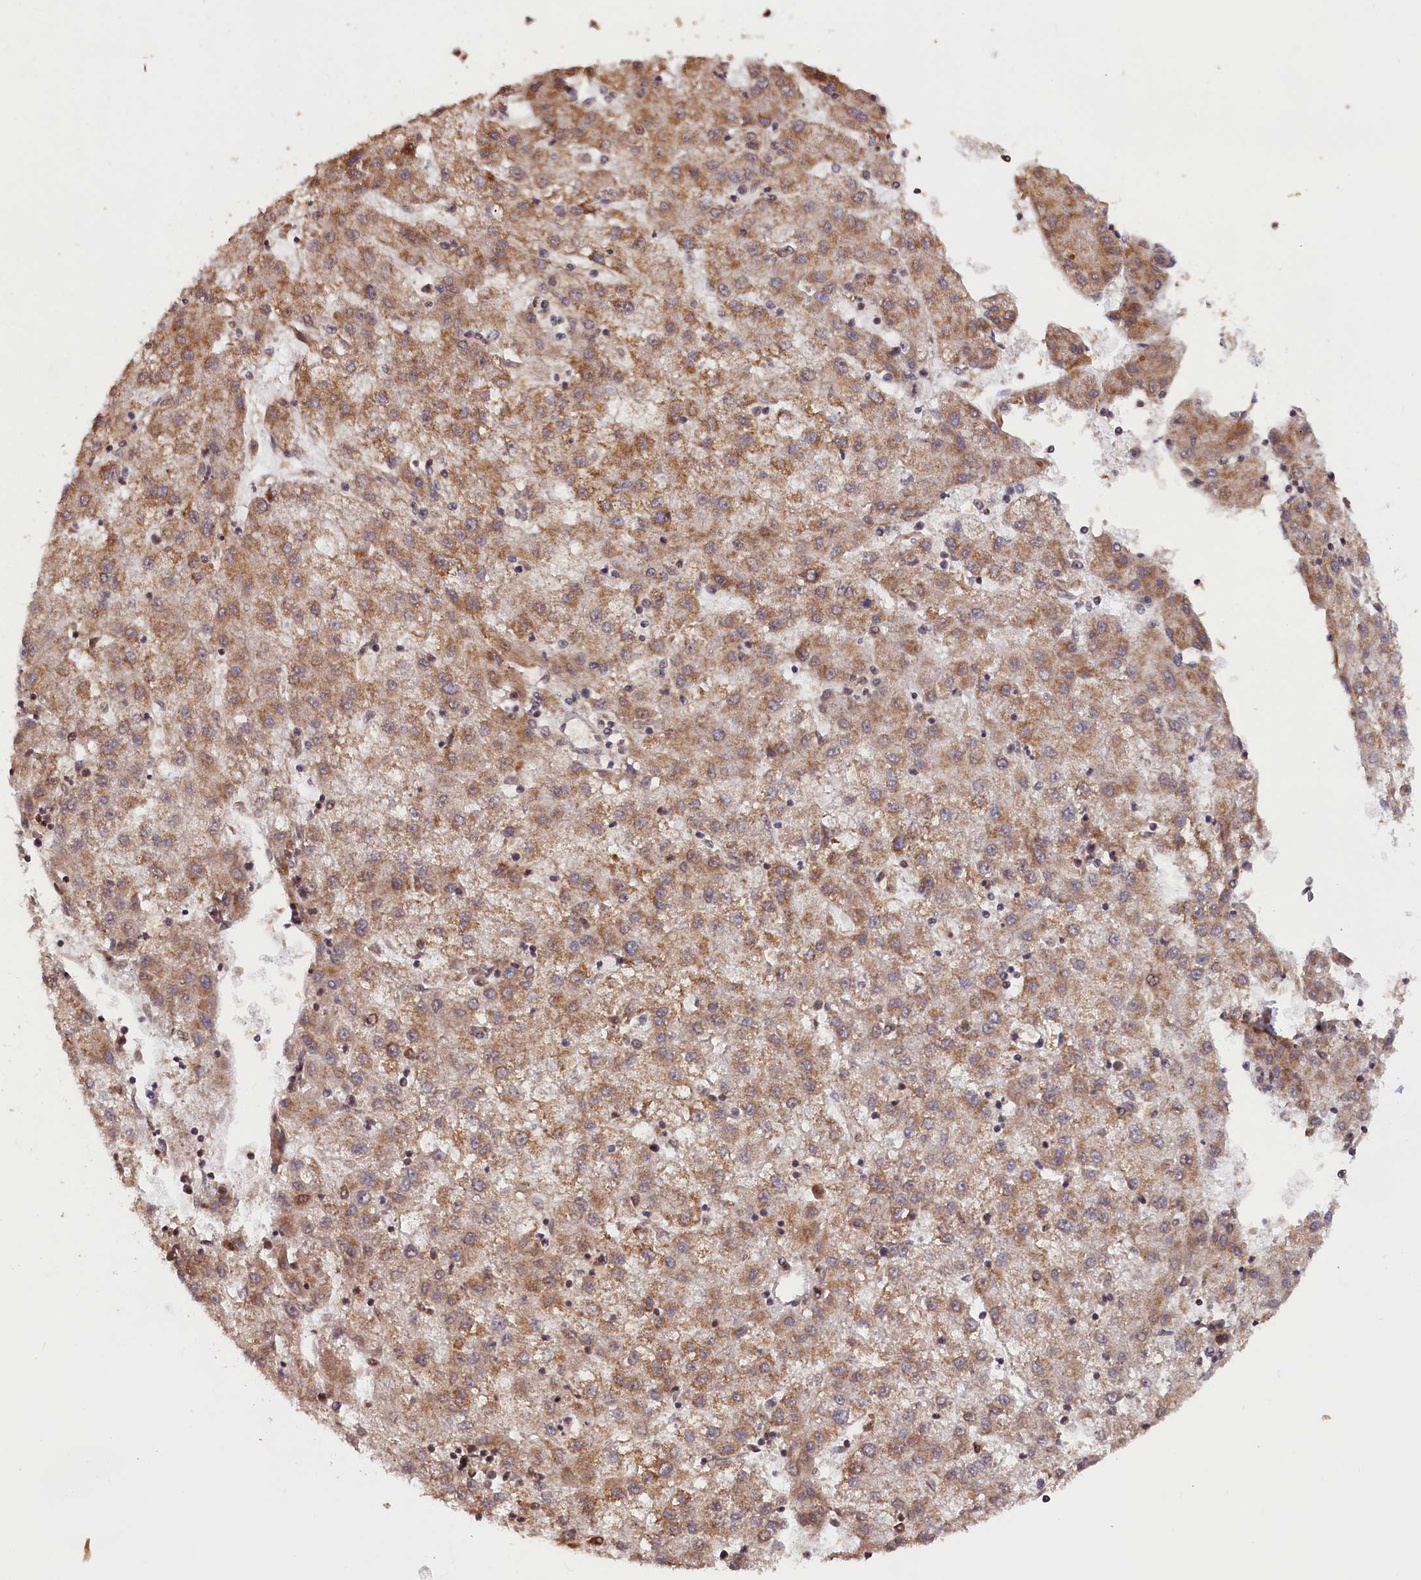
{"staining": {"intensity": "moderate", "quantity": ">75%", "location": "cytoplasmic/membranous"}, "tissue": "liver cancer", "cell_type": "Tumor cells", "image_type": "cancer", "snomed": [{"axis": "morphology", "description": "Carcinoma, Hepatocellular, NOS"}, {"axis": "topography", "description": "Liver"}], "caption": "The immunohistochemical stain labels moderate cytoplasmic/membranous expression in tumor cells of liver cancer tissue. (brown staining indicates protein expression, while blue staining denotes nuclei).", "gene": "ZNF480", "patient": {"sex": "male", "age": 72}}